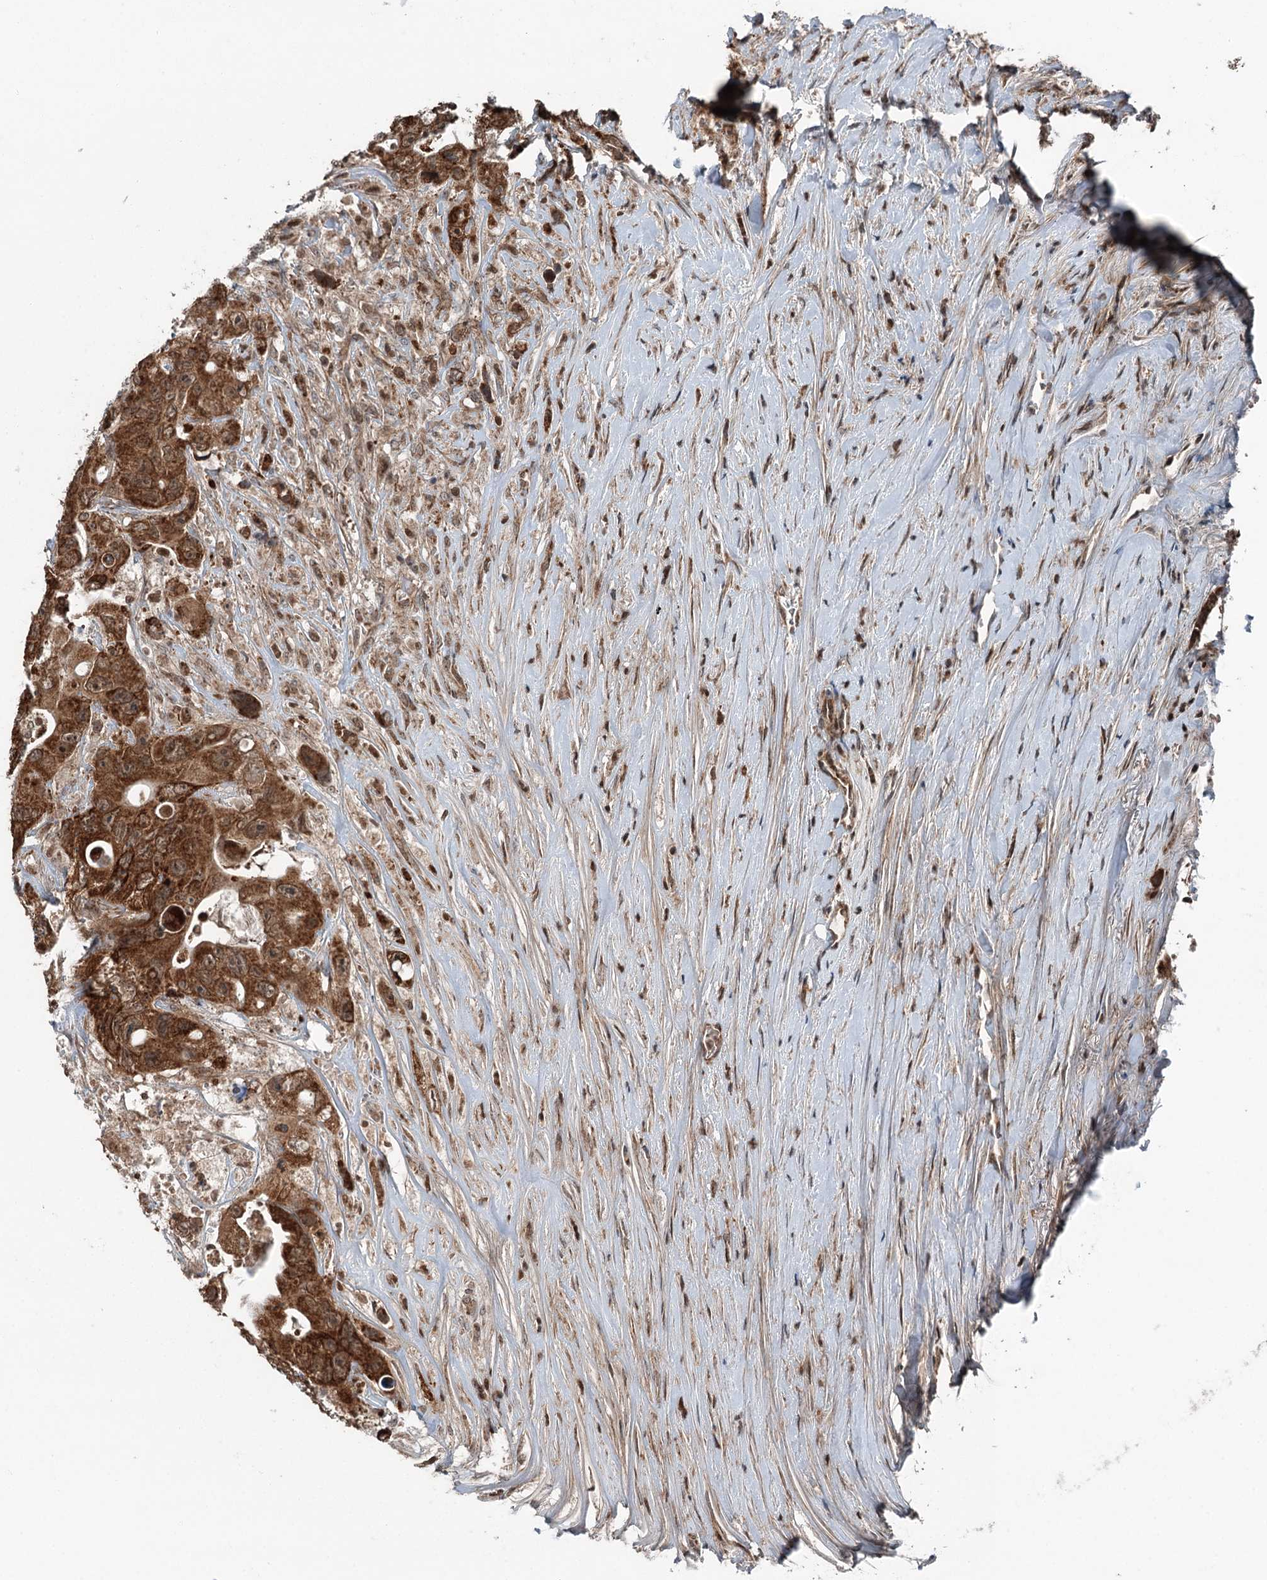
{"staining": {"intensity": "strong", "quantity": ">75%", "location": "cytoplasmic/membranous"}, "tissue": "colorectal cancer", "cell_type": "Tumor cells", "image_type": "cancer", "snomed": [{"axis": "morphology", "description": "Adenocarcinoma, NOS"}, {"axis": "topography", "description": "Colon"}], "caption": "Immunohistochemical staining of human adenocarcinoma (colorectal) reveals strong cytoplasmic/membranous protein staining in approximately >75% of tumor cells. Nuclei are stained in blue.", "gene": "WAPL", "patient": {"sex": "female", "age": 46}}